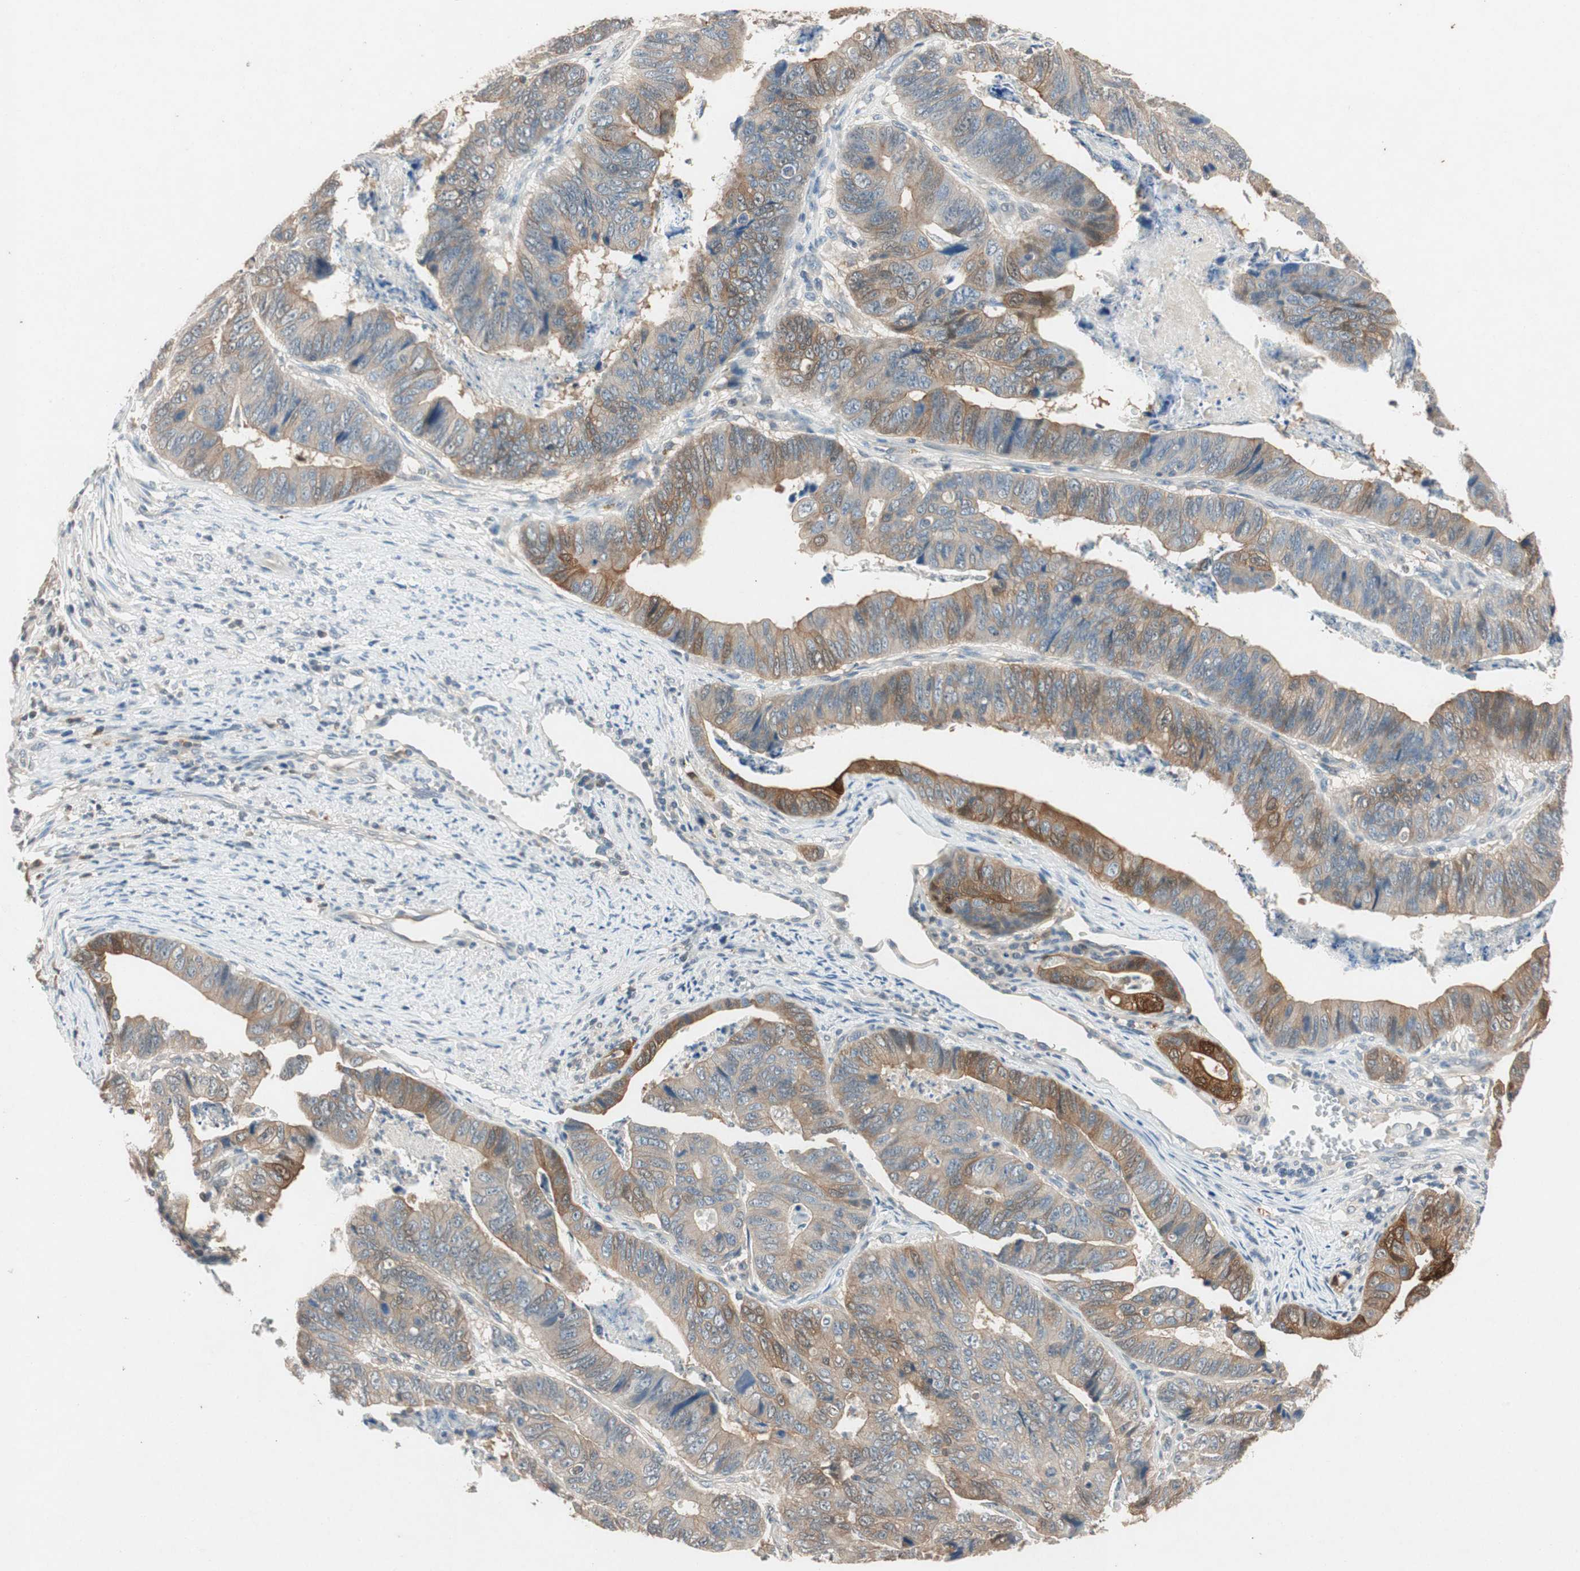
{"staining": {"intensity": "moderate", "quantity": "<25%", "location": "cytoplasmic/membranous,nuclear"}, "tissue": "stomach cancer", "cell_type": "Tumor cells", "image_type": "cancer", "snomed": [{"axis": "morphology", "description": "Adenocarcinoma, NOS"}, {"axis": "topography", "description": "Stomach, lower"}], "caption": "Moderate cytoplasmic/membranous and nuclear positivity is identified in approximately <25% of tumor cells in adenocarcinoma (stomach). (DAB IHC, brown staining for protein, blue staining for nuclei).", "gene": "SERPINB5", "patient": {"sex": "male", "age": 77}}